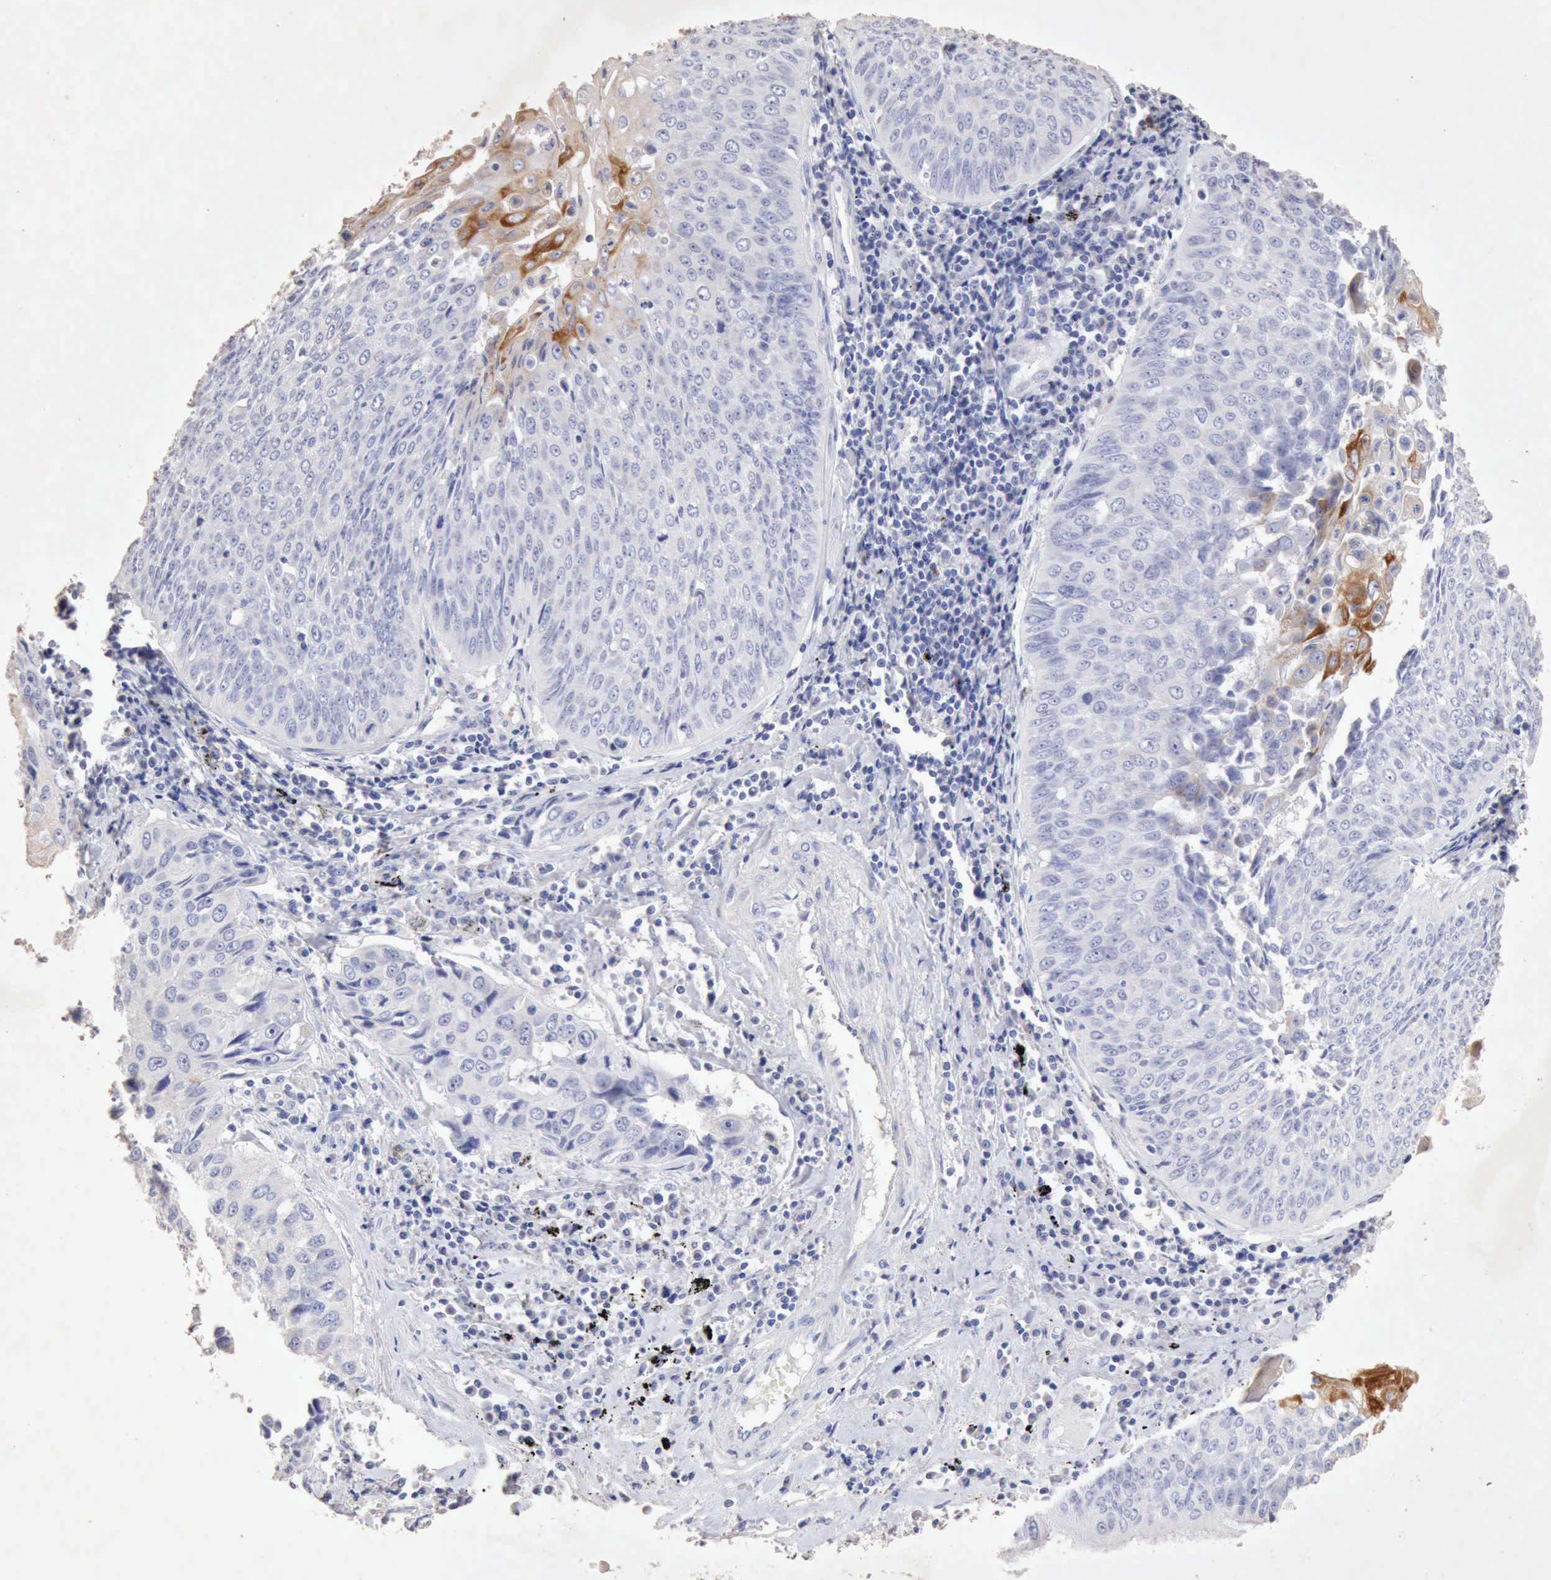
{"staining": {"intensity": "moderate", "quantity": "<25%", "location": "cytoplasmic/membranous"}, "tissue": "lung cancer", "cell_type": "Tumor cells", "image_type": "cancer", "snomed": [{"axis": "morphology", "description": "Adenocarcinoma, NOS"}, {"axis": "topography", "description": "Lung"}], "caption": "Immunohistochemistry of lung cancer (adenocarcinoma) demonstrates low levels of moderate cytoplasmic/membranous positivity in about <25% of tumor cells.", "gene": "KRT6B", "patient": {"sex": "male", "age": 60}}